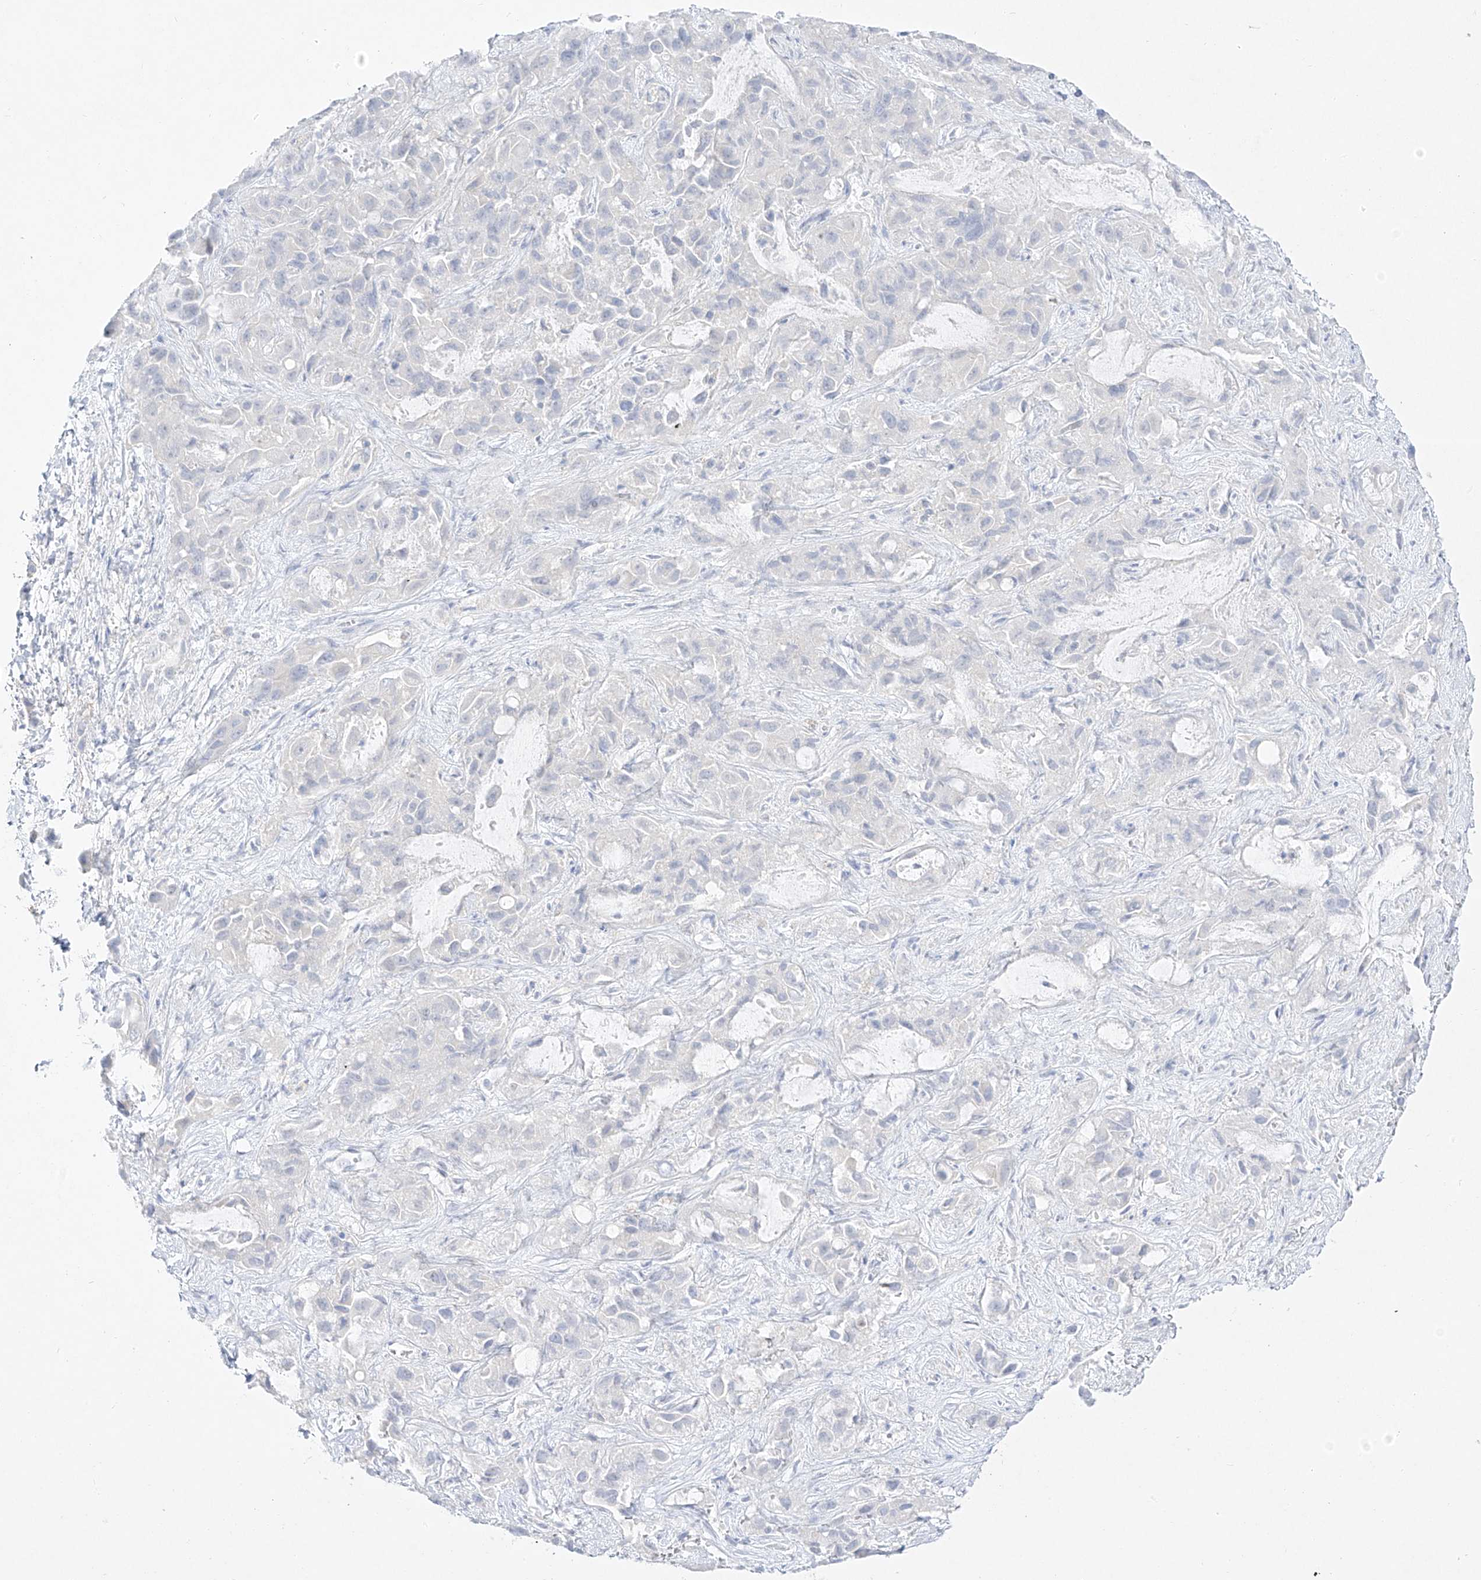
{"staining": {"intensity": "negative", "quantity": "none", "location": "none"}, "tissue": "liver cancer", "cell_type": "Tumor cells", "image_type": "cancer", "snomed": [{"axis": "morphology", "description": "Cholangiocarcinoma"}, {"axis": "topography", "description": "Liver"}], "caption": "Tumor cells are negative for brown protein staining in liver cholangiocarcinoma.", "gene": "DMKN", "patient": {"sex": "female", "age": 52}}